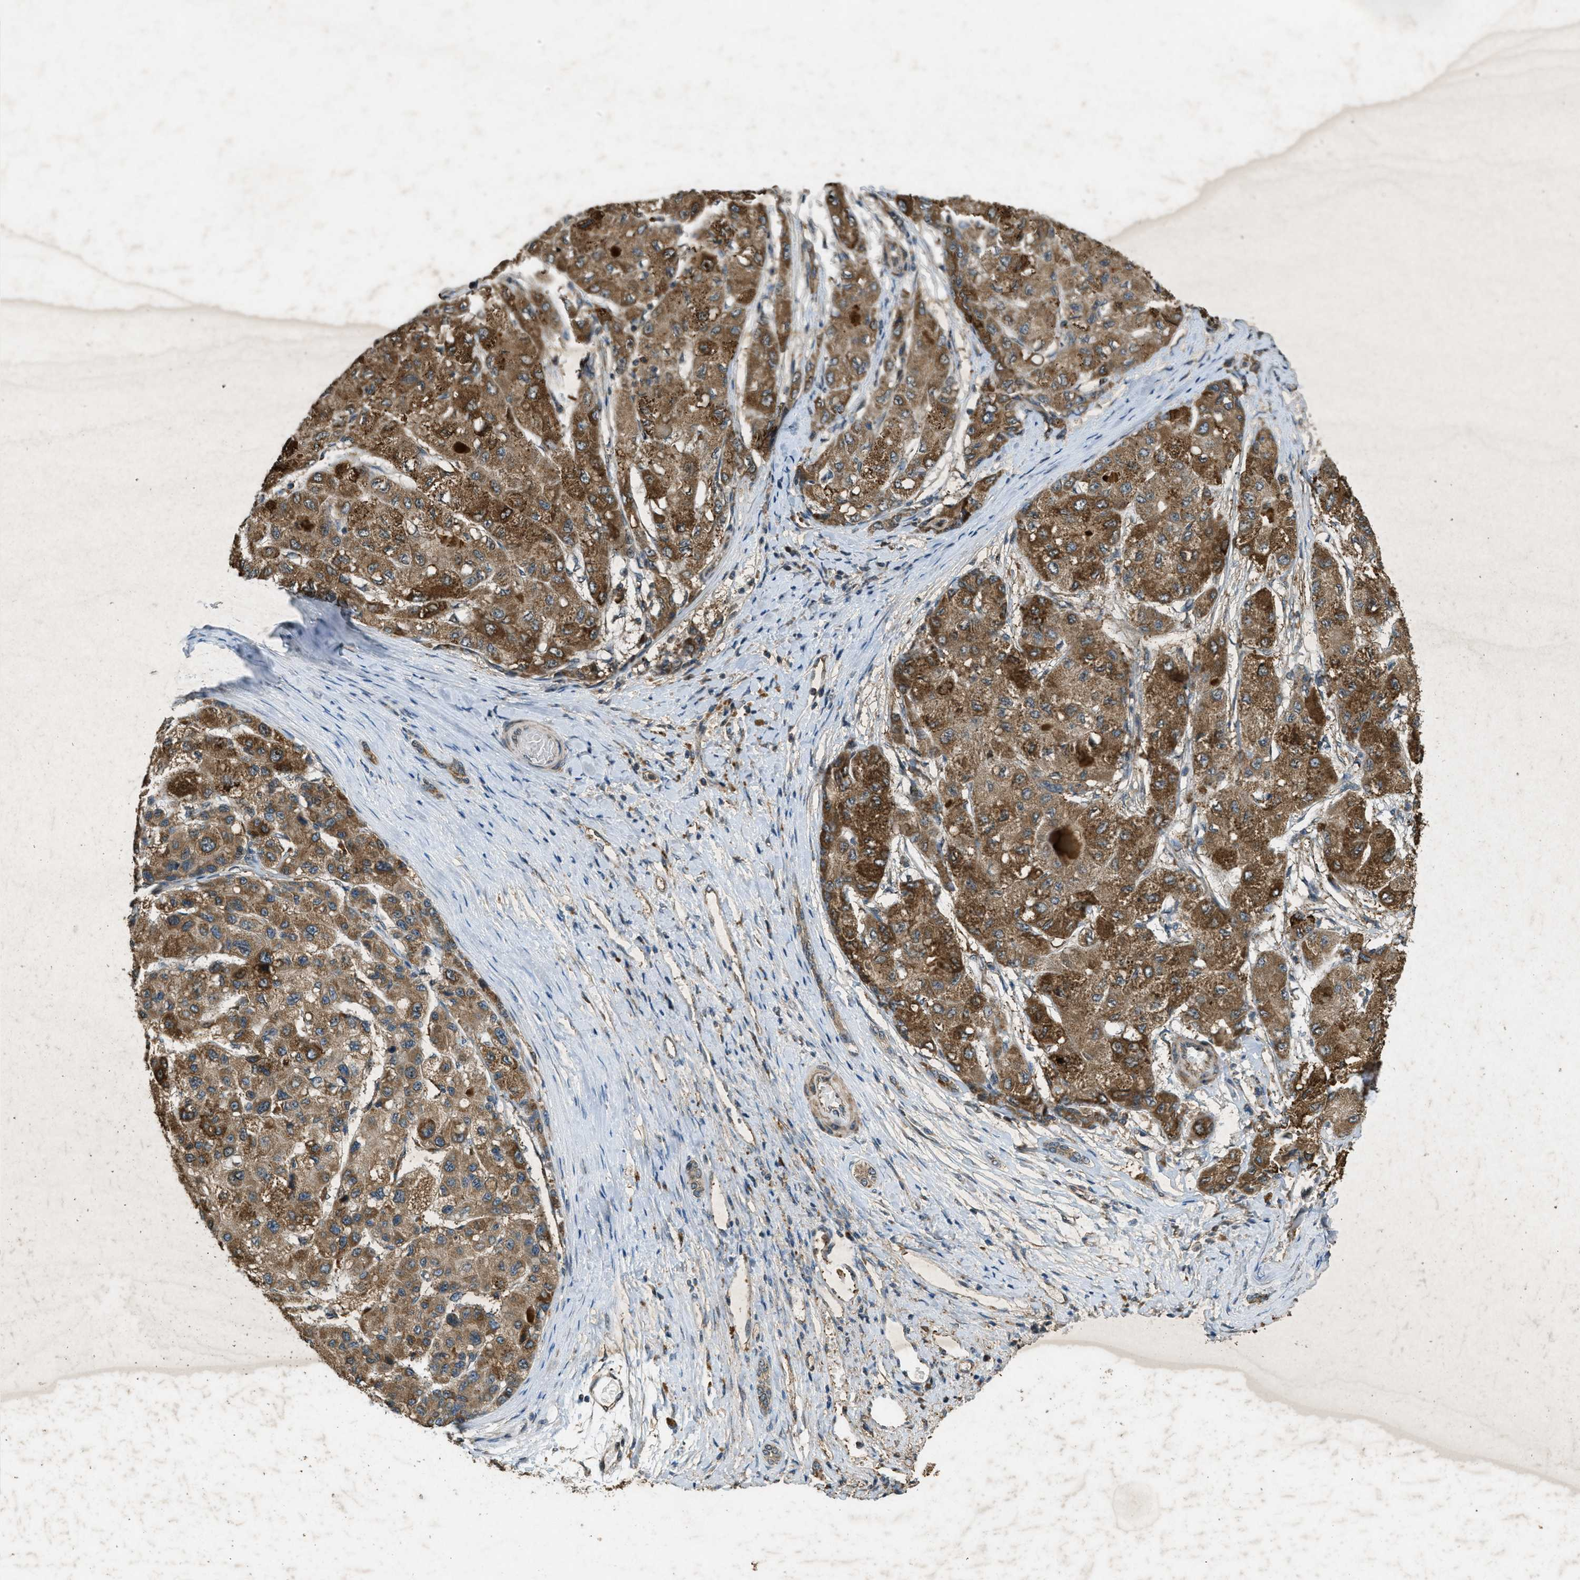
{"staining": {"intensity": "moderate", "quantity": ">75%", "location": "cytoplasmic/membranous"}, "tissue": "liver cancer", "cell_type": "Tumor cells", "image_type": "cancer", "snomed": [{"axis": "morphology", "description": "Carcinoma, Hepatocellular, NOS"}, {"axis": "topography", "description": "Liver"}], "caption": "Human liver cancer stained with a protein marker reveals moderate staining in tumor cells.", "gene": "PPP1R15A", "patient": {"sex": "male", "age": 80}}